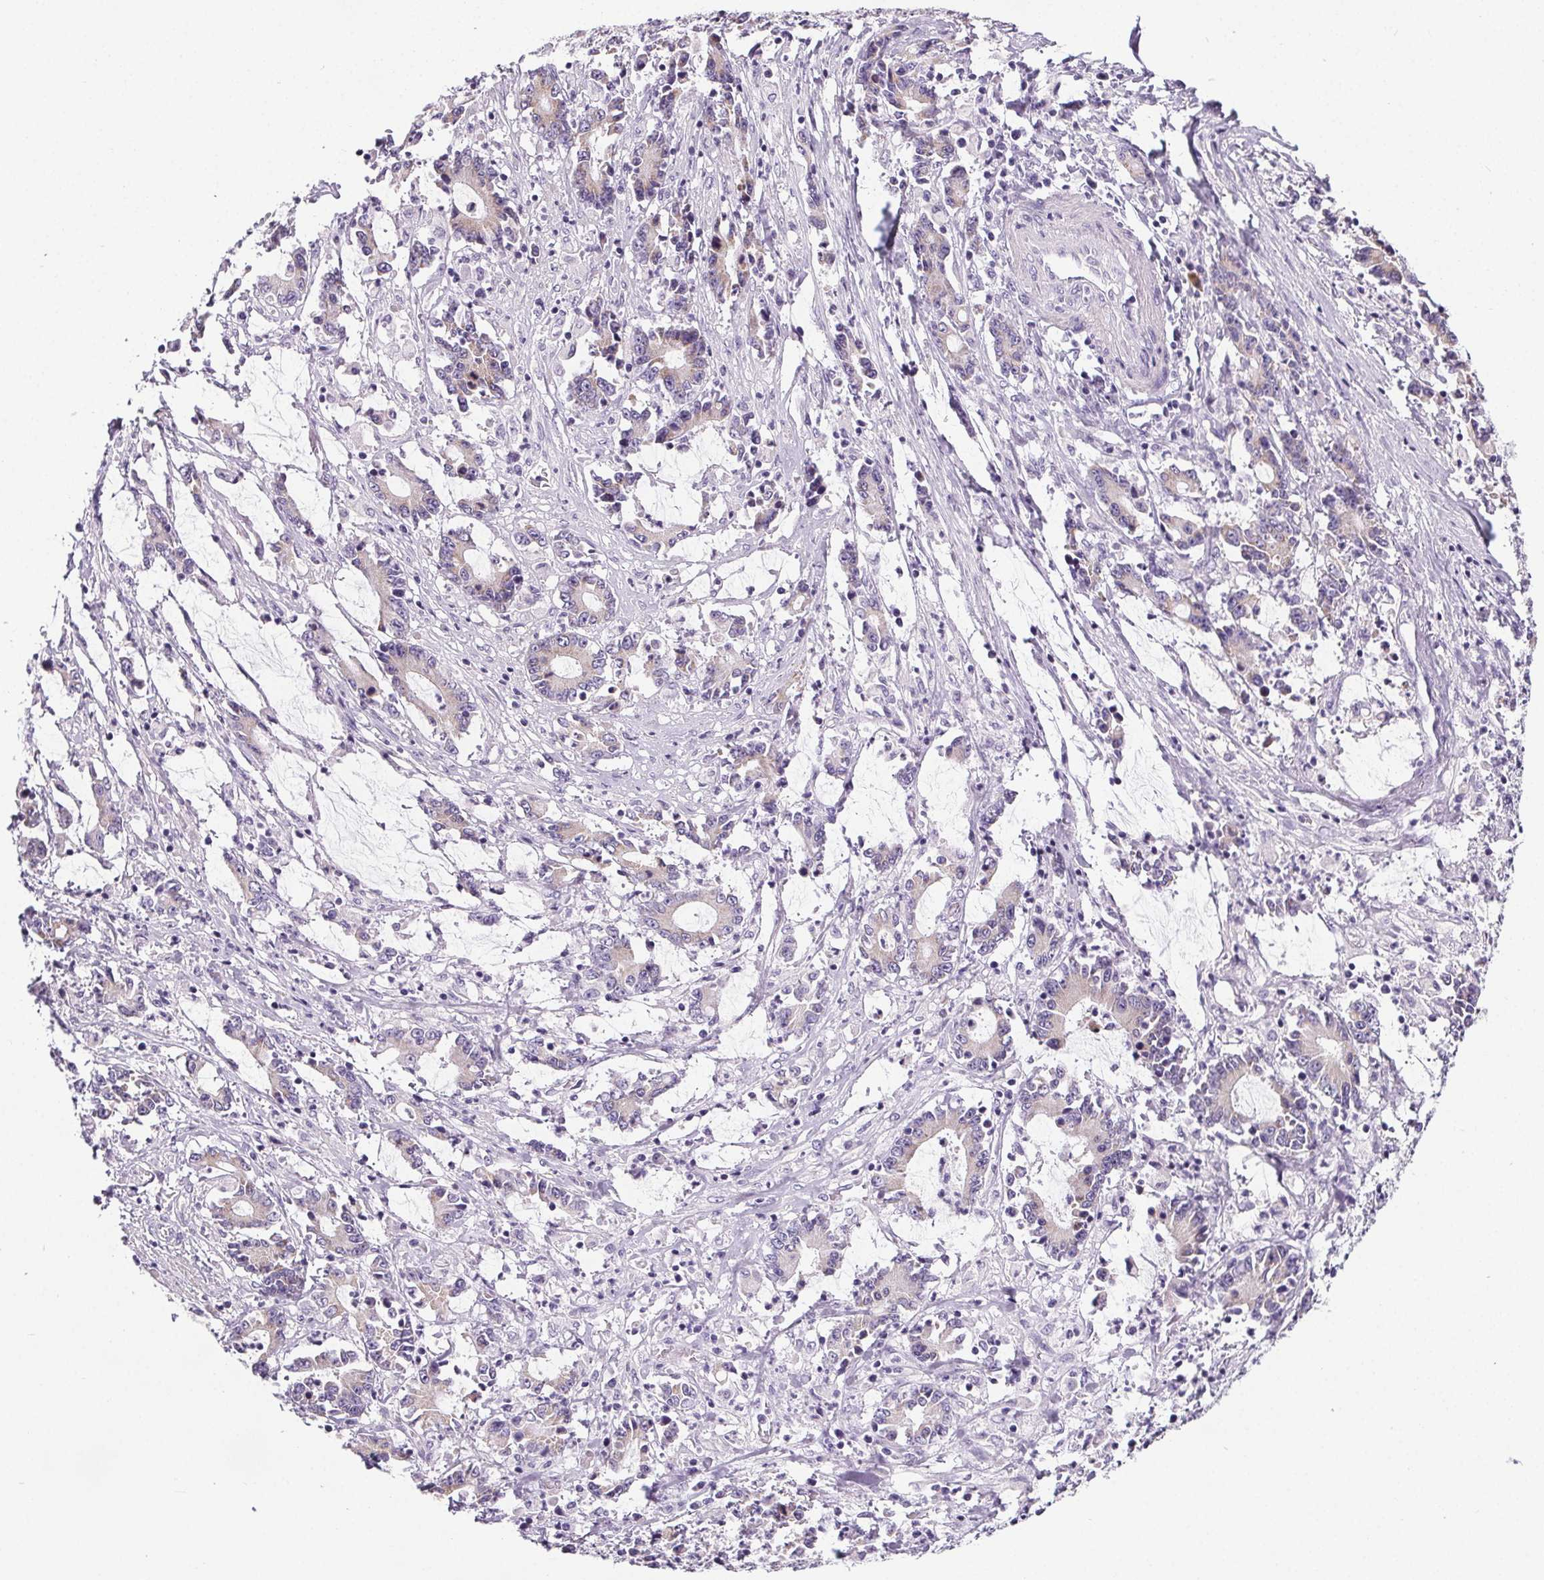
{"staining": {"intensity": "negative", "quantity": "none", "location": "none"}, "tissue": "stomach cancer", "cell_type": "Tumor cells", "image_type": "cancer", "snomed": [{"axis": "morphology", "description": "Adenocarcinoma, NOS"}, {"axis": "topography", "description": "Stomach, upper"}], "caption": "Immunohistochemistry photomicrograph of stomach cancer stained for a protein (brown), which shows no positivity in tumor cells.", "gene": "ELAVL2", "patient": {"sex": "male", "age": 68}}